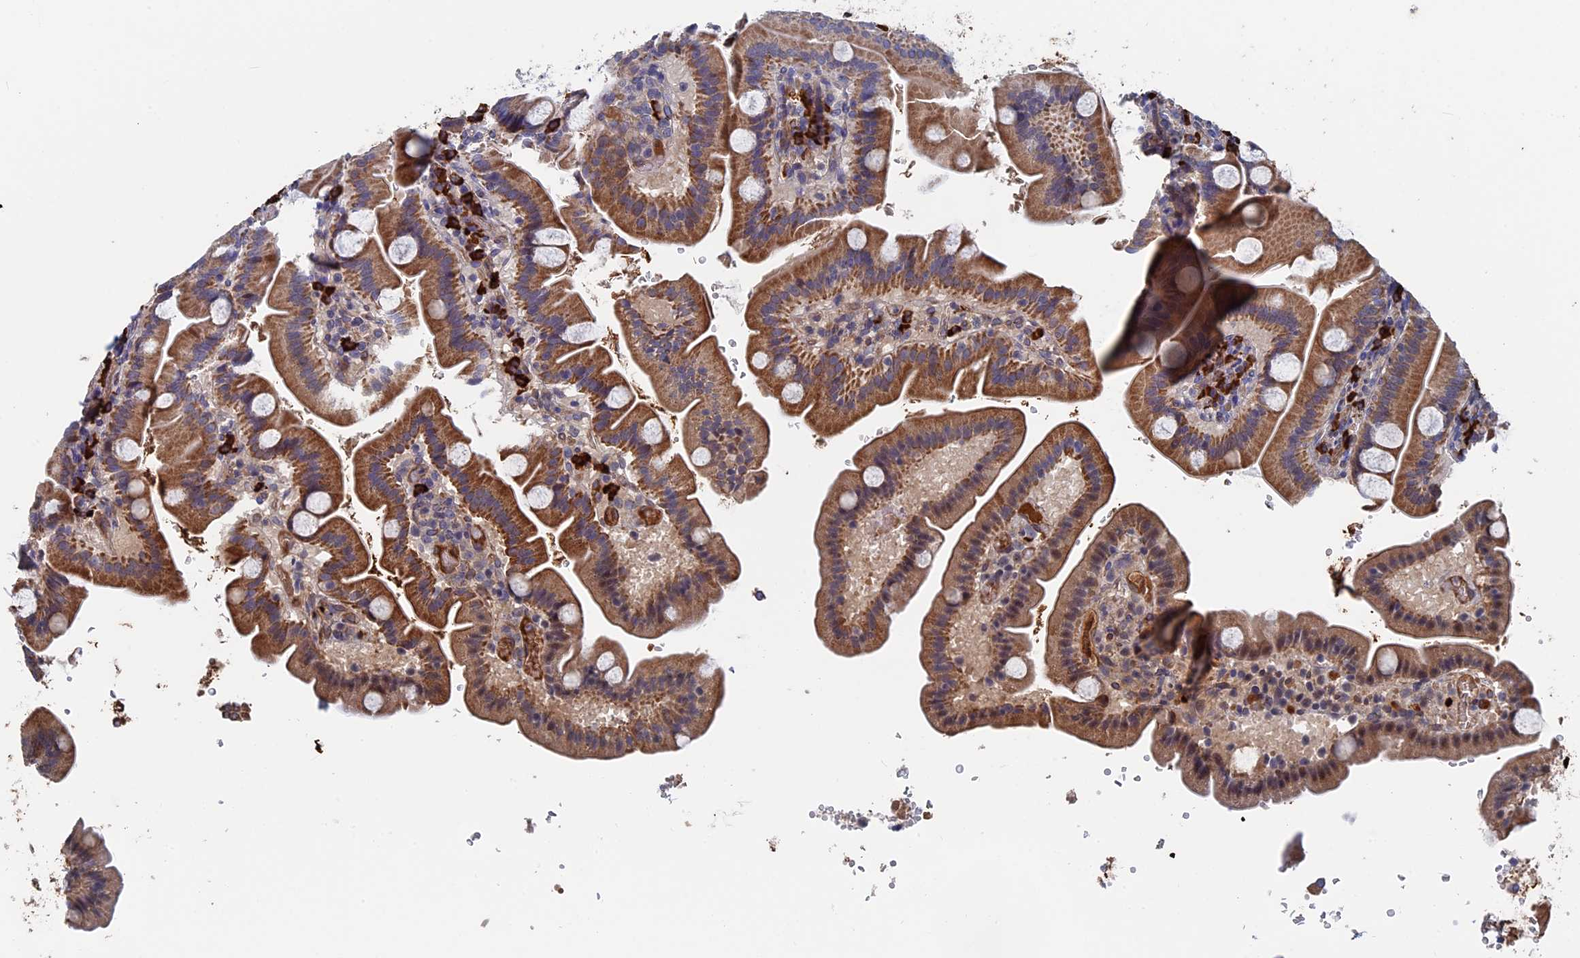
{"staining": {"intensity": "moderate", "quantity": ">75%", "location": "cytoplasmic/membranous"}, "tissue": "duodenum", "cell_type": "Glandular cells", "image_type": "normal", "snomed": [{"axis": "morphology", "description": "Normal tissue, NOS"}, {"axis": "topography", "description": "Duodenum"}], "caption": "This is a photomicrograph of immunohistochemistry staining of benign duodenum, which shows moderate expression in the cytoplasmic/membranous of glandular cells.", "gene": "RPUSD1", "patient": {"sex": "male", "age": 55}}